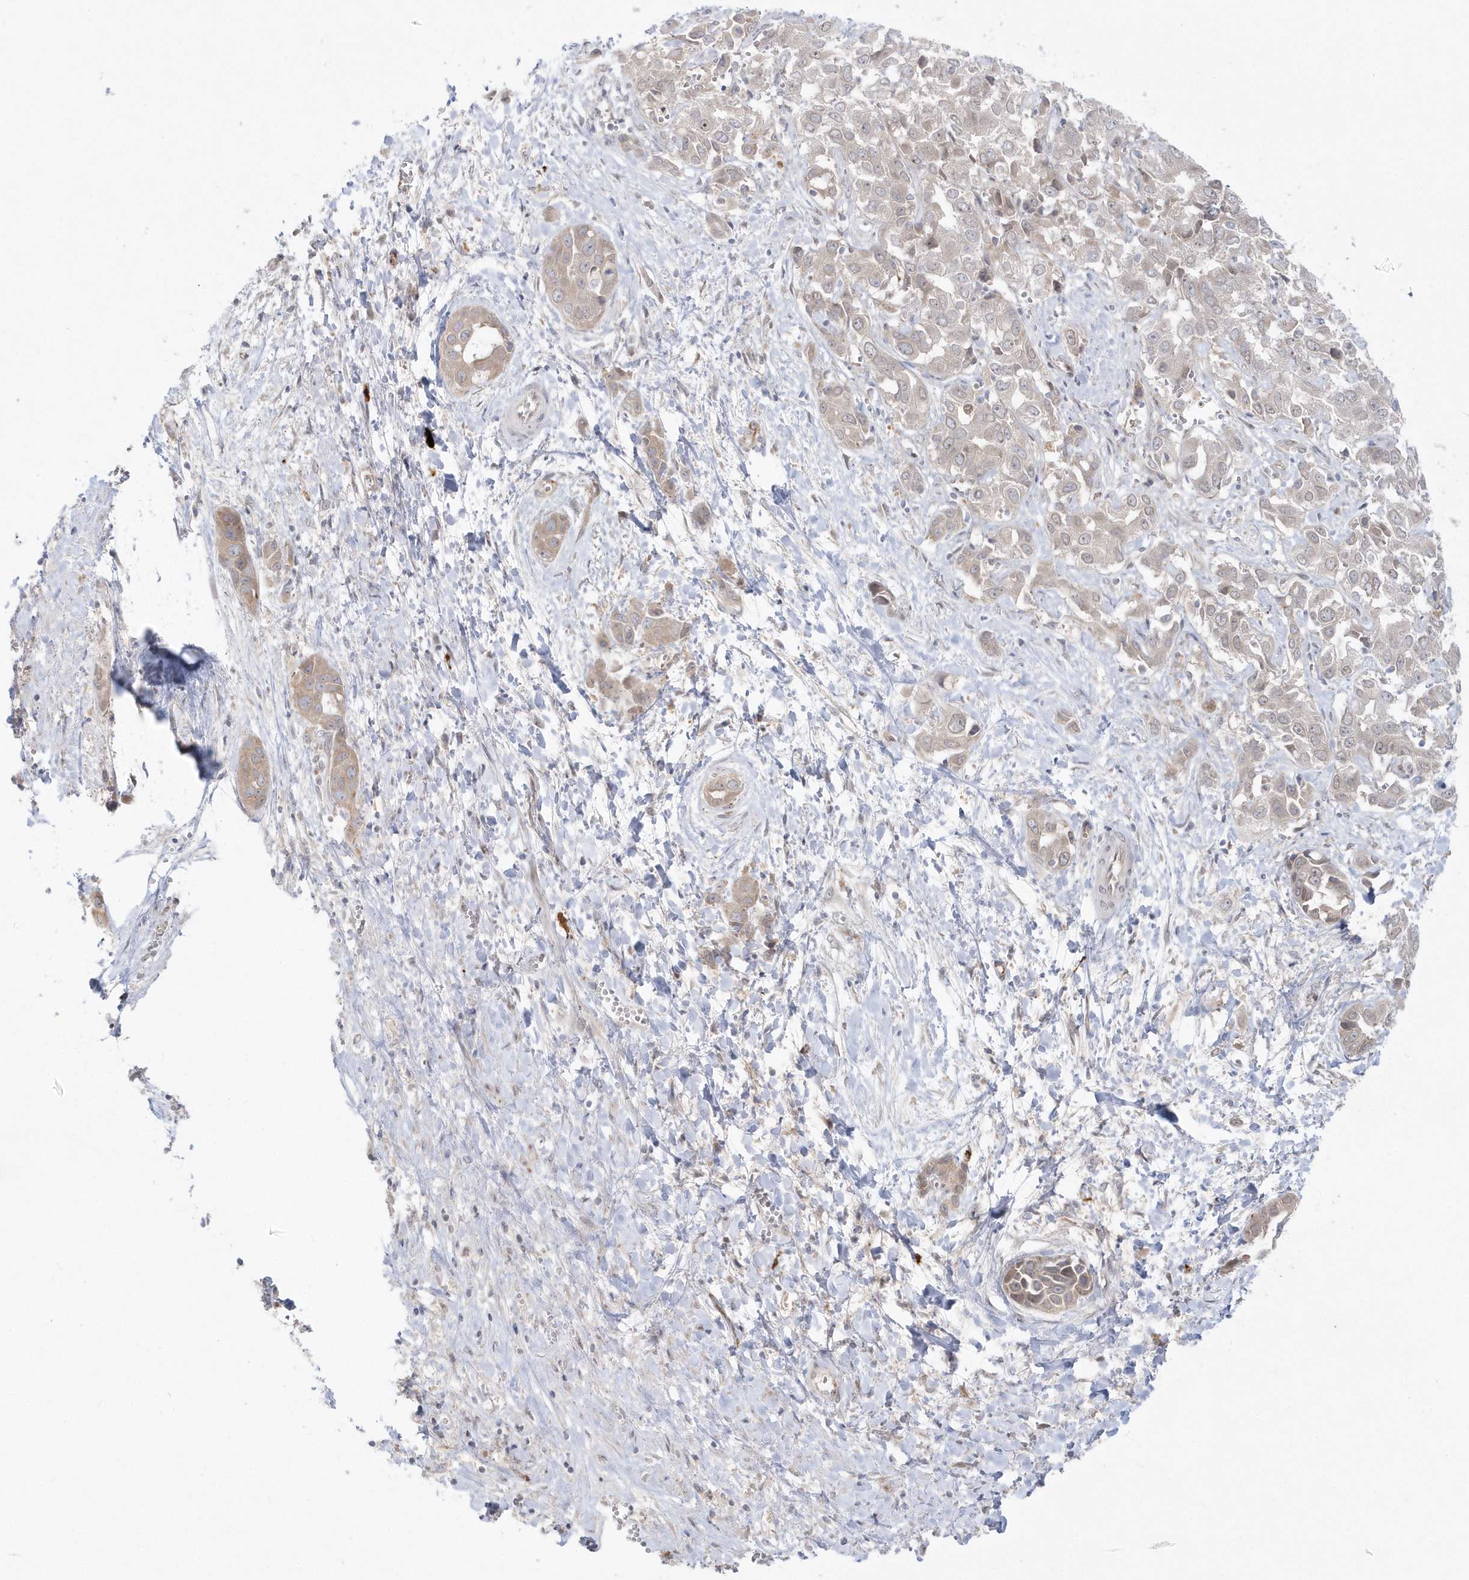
{"staining": {"intensity": "negative", "quantity": "none", "location": "none"}, "tissue": "liver cancer", "cell_type": "Tumor cells", "image_type": "cancer", "snomed": [{"axis": "morphology", "description": "Cholangiocarcinoma"}, {"axis": "topography", "description": "Liver"}], "caption": "Histopathology image shows no significant protein staining in tumor cells of liver cholangiocarcinoma. (Brightfield microscopy of DAB (3,3'-diaminobenzidine) IHC at high magnification).", "gene": "DHX57", "patient": {"sex": "female", "age": 52}}